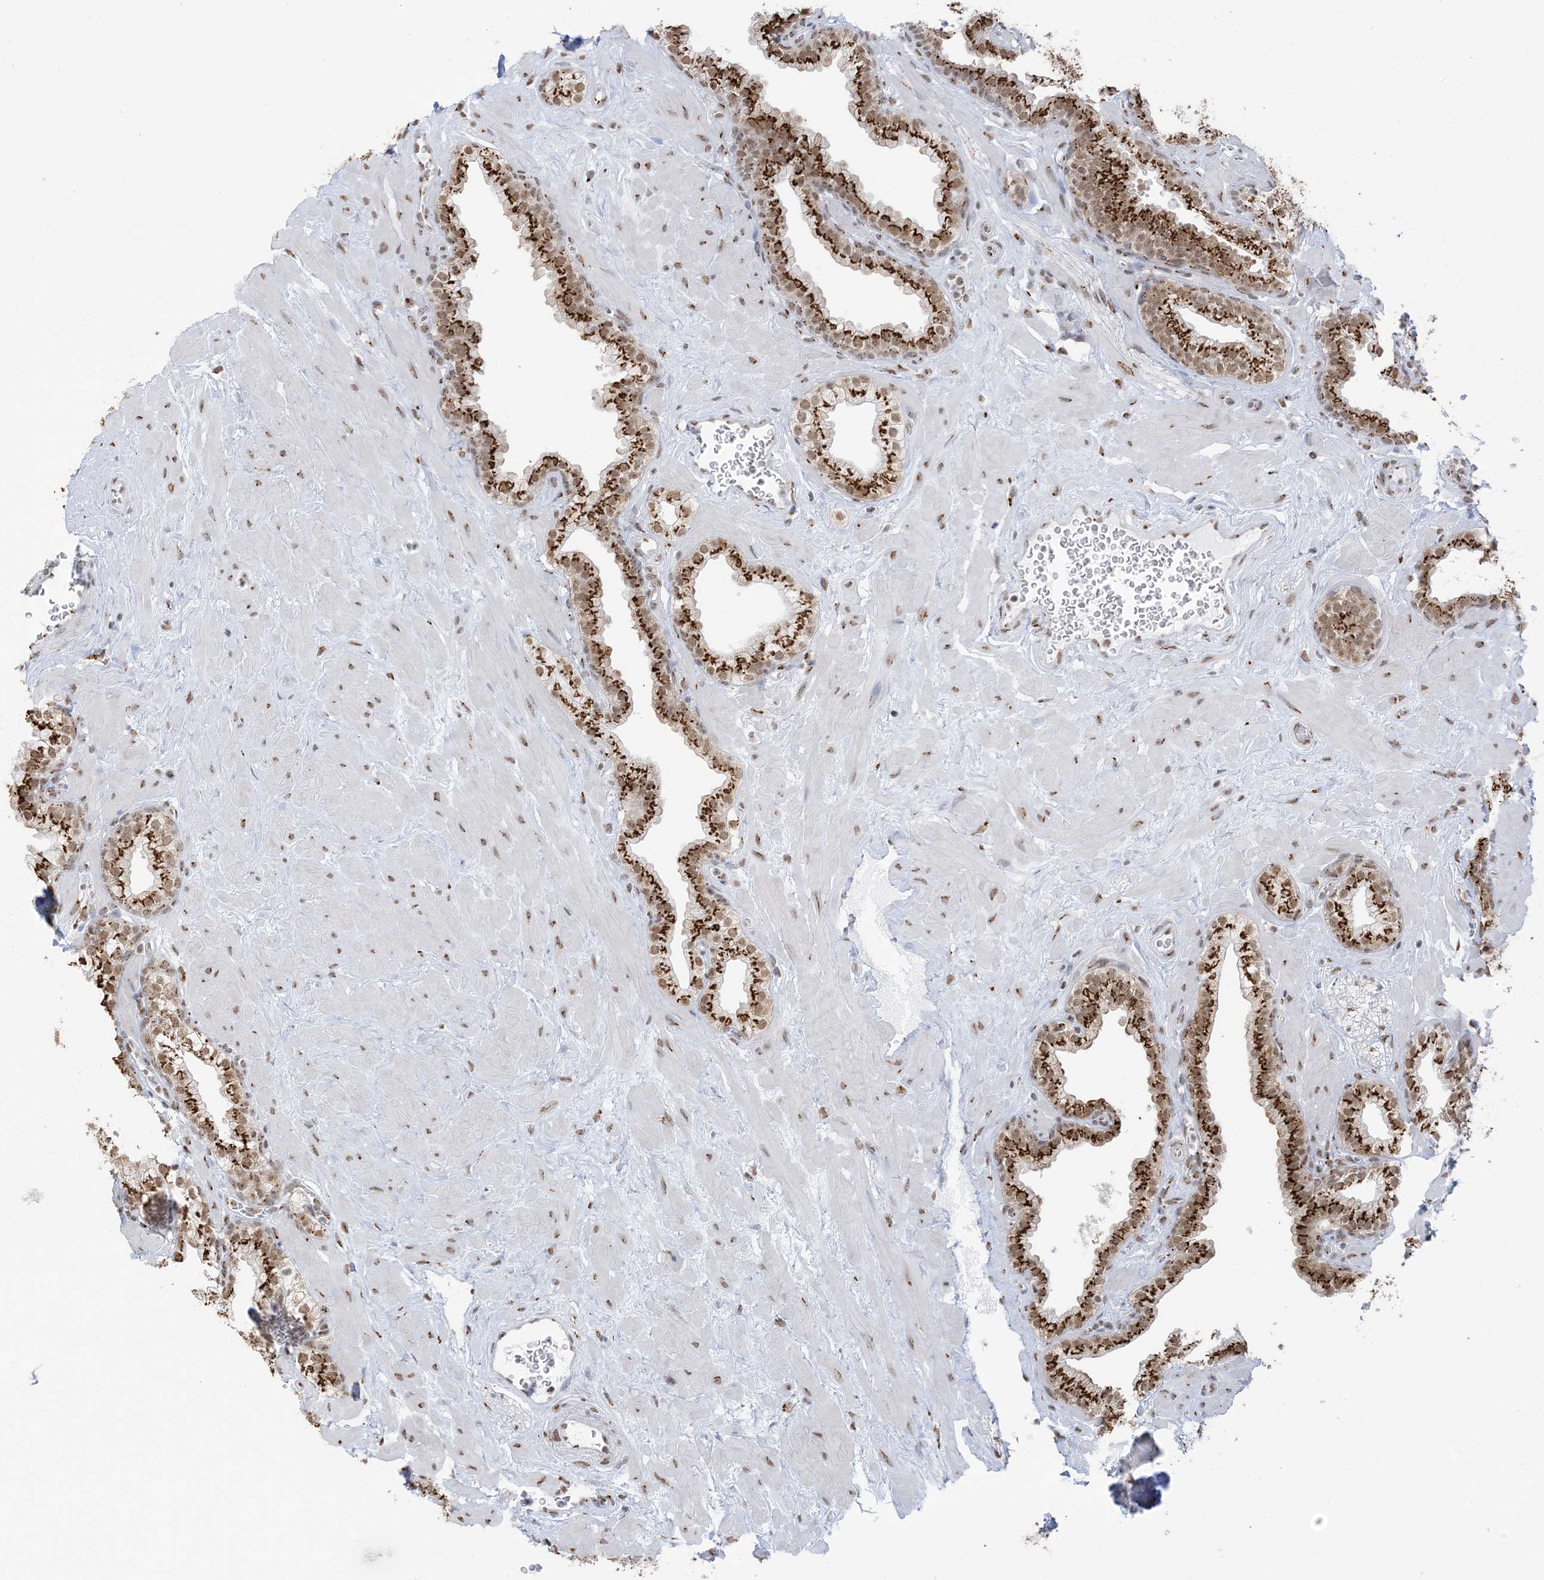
{"staining": {"intensity": "strong", "quantity": ">75%", "location": "cytoplasmic/membranous,nuclear"}, "tissue": "prostate", "cell_type": "Glandular cells", "image_type": "normal", "snomed": [{"axis": "morphology", "description": "Normal tissue, NOS"}, {"axis": "morphology", "description": "Urothelial carcinoma, Low grade"}, {"axis": "topography", "description": "Urinary bladder"}, {"axis": "topography", "description": "Prostate"}], "caption": "Strong cytoplasmic/membranous,nuclear staining for a protein is appreciated in approximately >75% of glandular cells of benign prostate using immunohistochemistry (IHC).", "gene": "GPR107", "patient": {"sex": "male", "age": 60}}